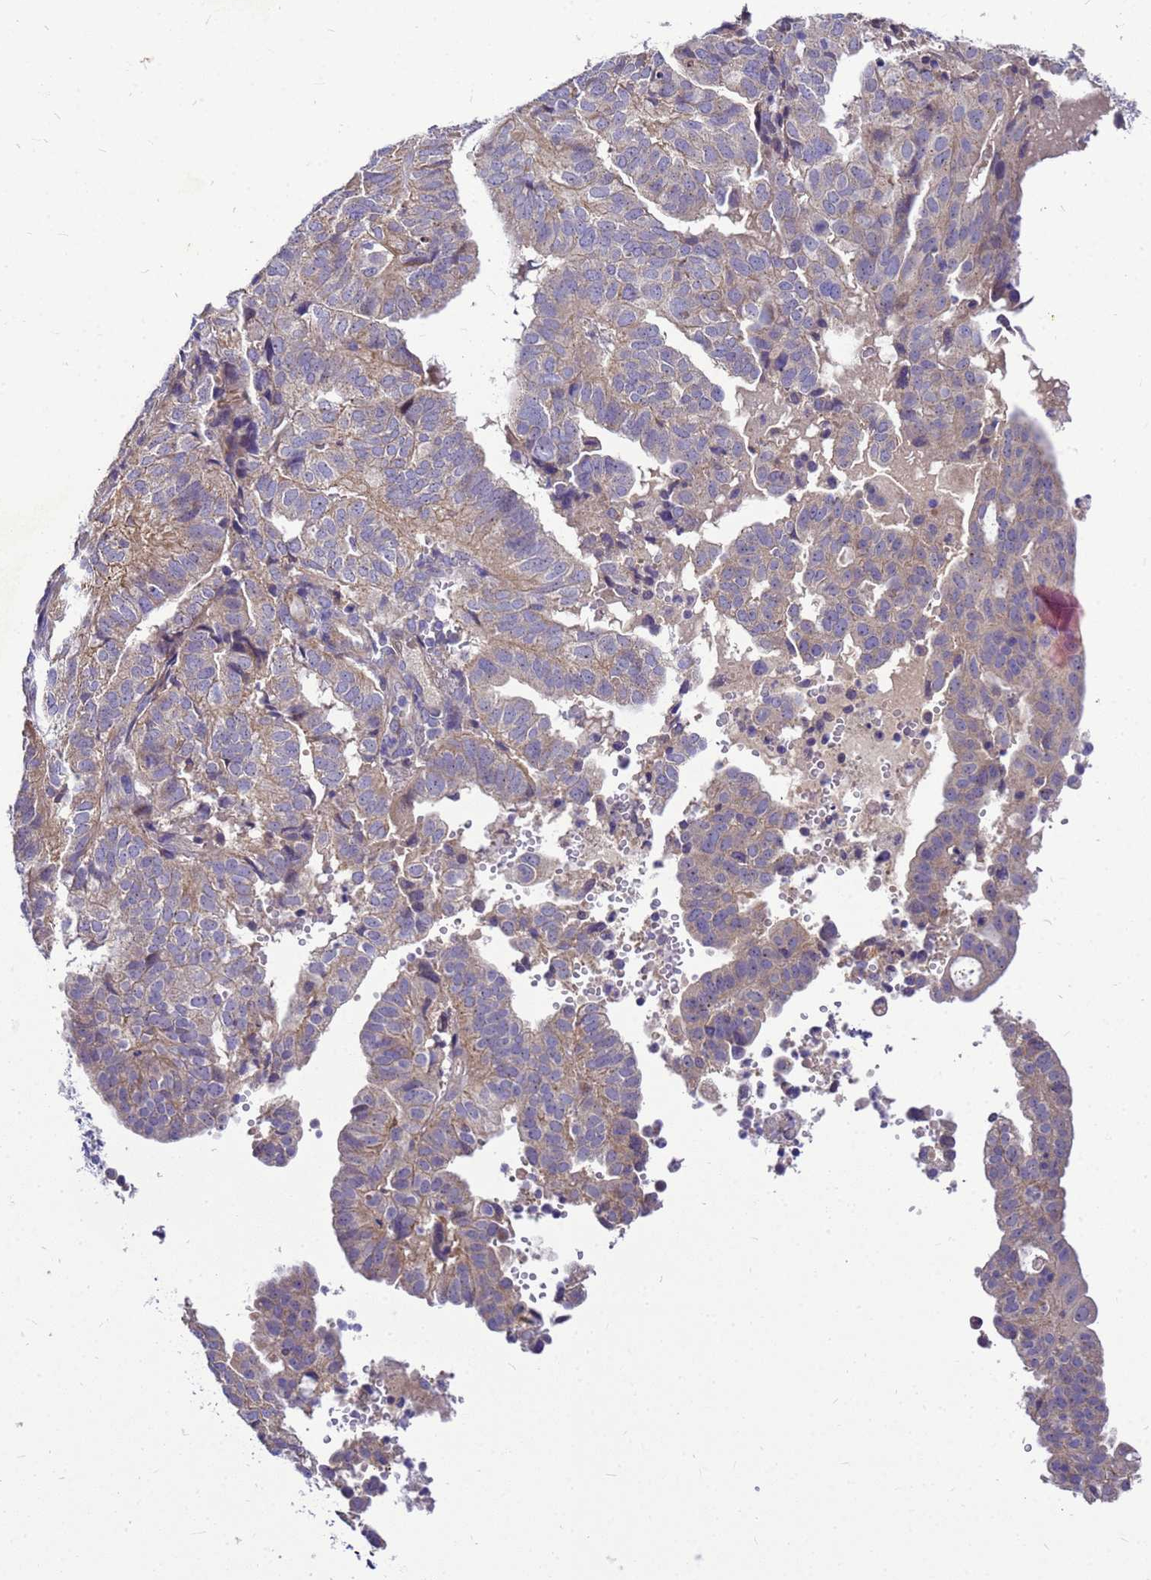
{"staining": {"intensity": "weak", "quantity": "25%-75%", "location": "cytoplasmic/membranous"}, "tissue": "endometrial cancer", "cell_type": "Tumor cells", "image_type": "cancer", "snomed": [{"axis": "morphology", "description": "Adenocarcinoma, NOS"}, {"axis": "topography", "description": "Uterus"}], "caption": "Endometrial cancer (adenocarcinoma) stained for a protein (brown) displays weak cytoplasmic/membranous positive staining in about 25%-75% of tumor cells.", "gene": "POP7", "patient": {"sex": "female", "age": 77}}